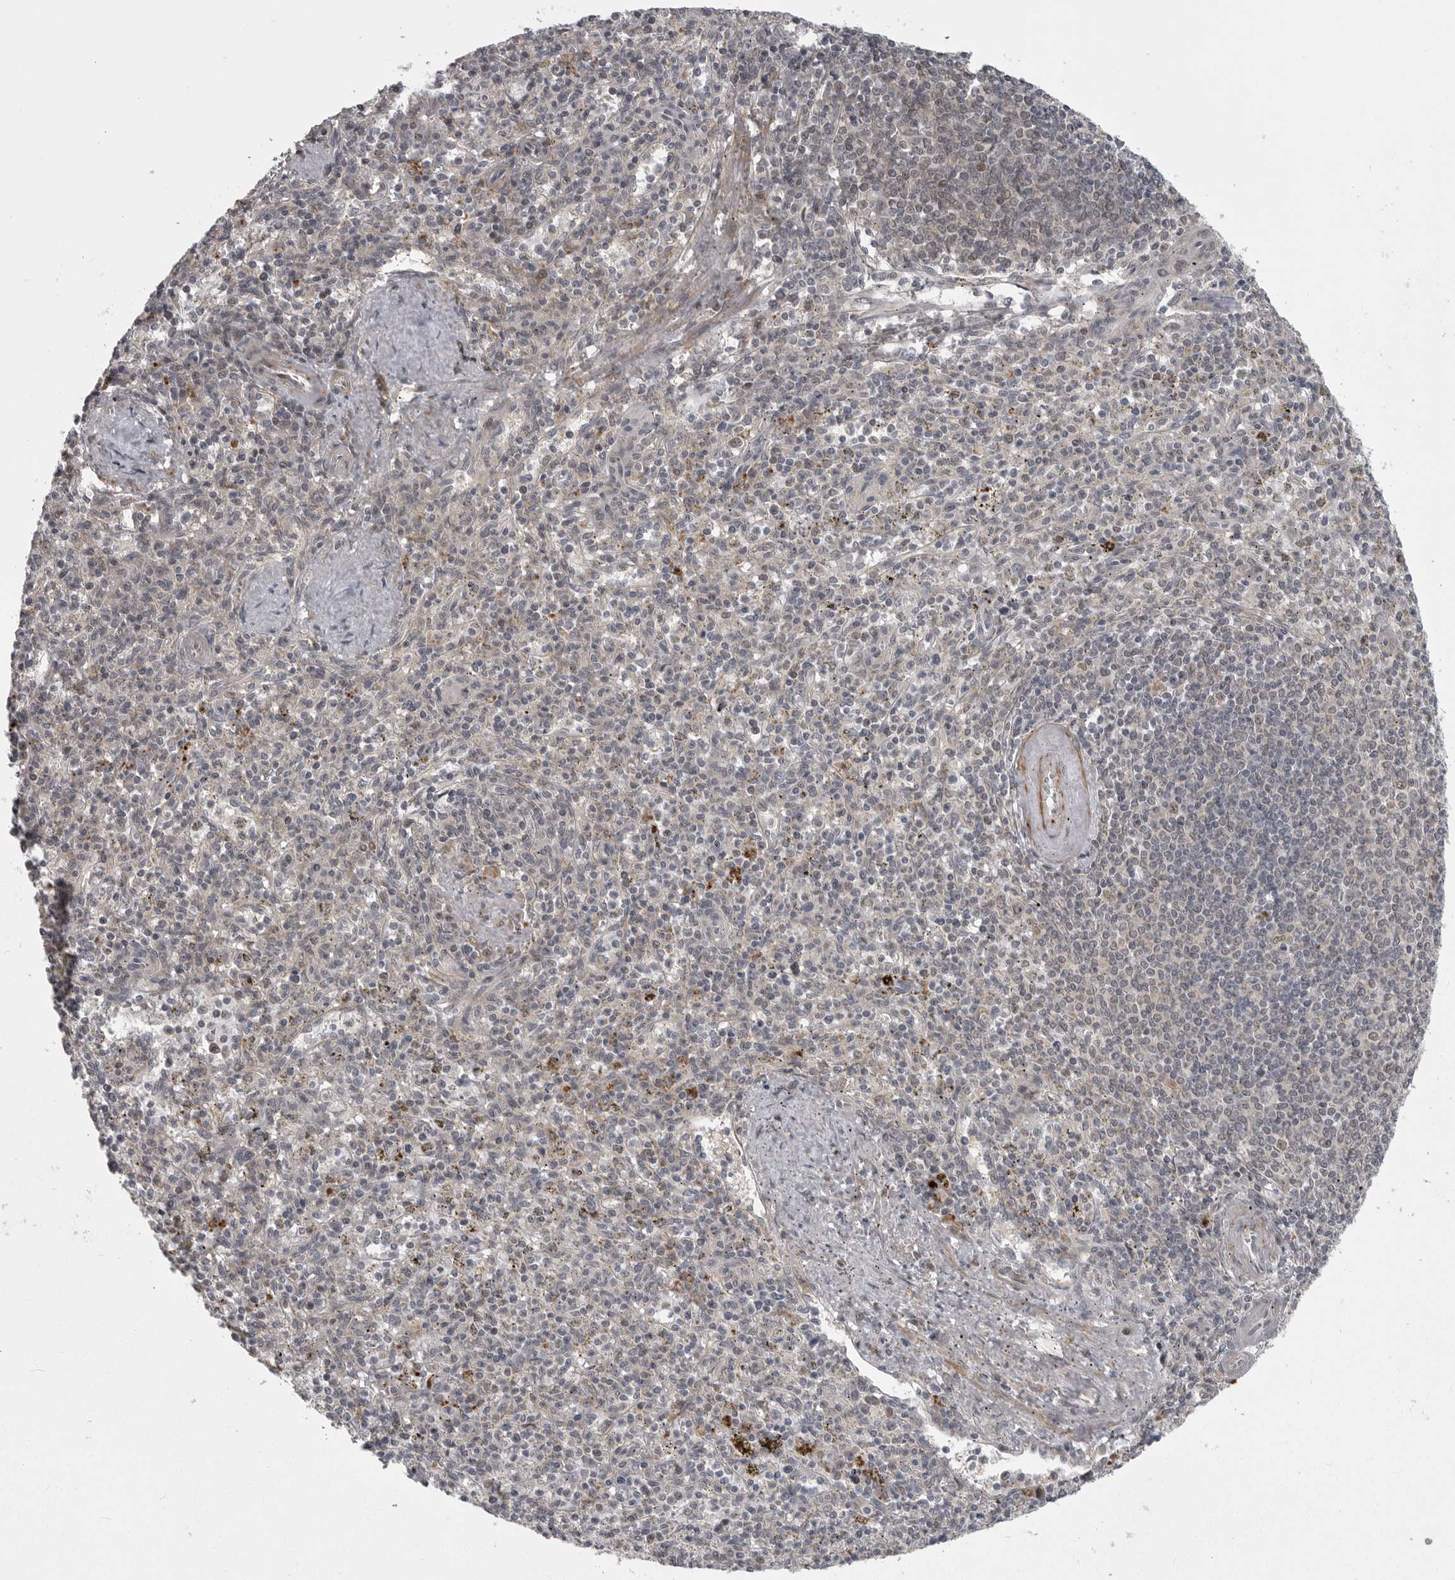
{"staining": {"intensity": "negative", "quantity": "none", "location": "none"}, "tissue": "spleen", "cell_type": "Cells in red pulp", "image_type": "normal", "snomed": [{"axis": "morphology", "description": "Normal tissue, NOS"}, {"axis": "topography", "description": "Spleen"}], "caption": "Immunohistochemistry (IHC) of unremarkable human spleen exhibits no expression in cells in red pulp.", "gene": "PPP1R9A", "patient": {"sex": "male", "age": 72}}